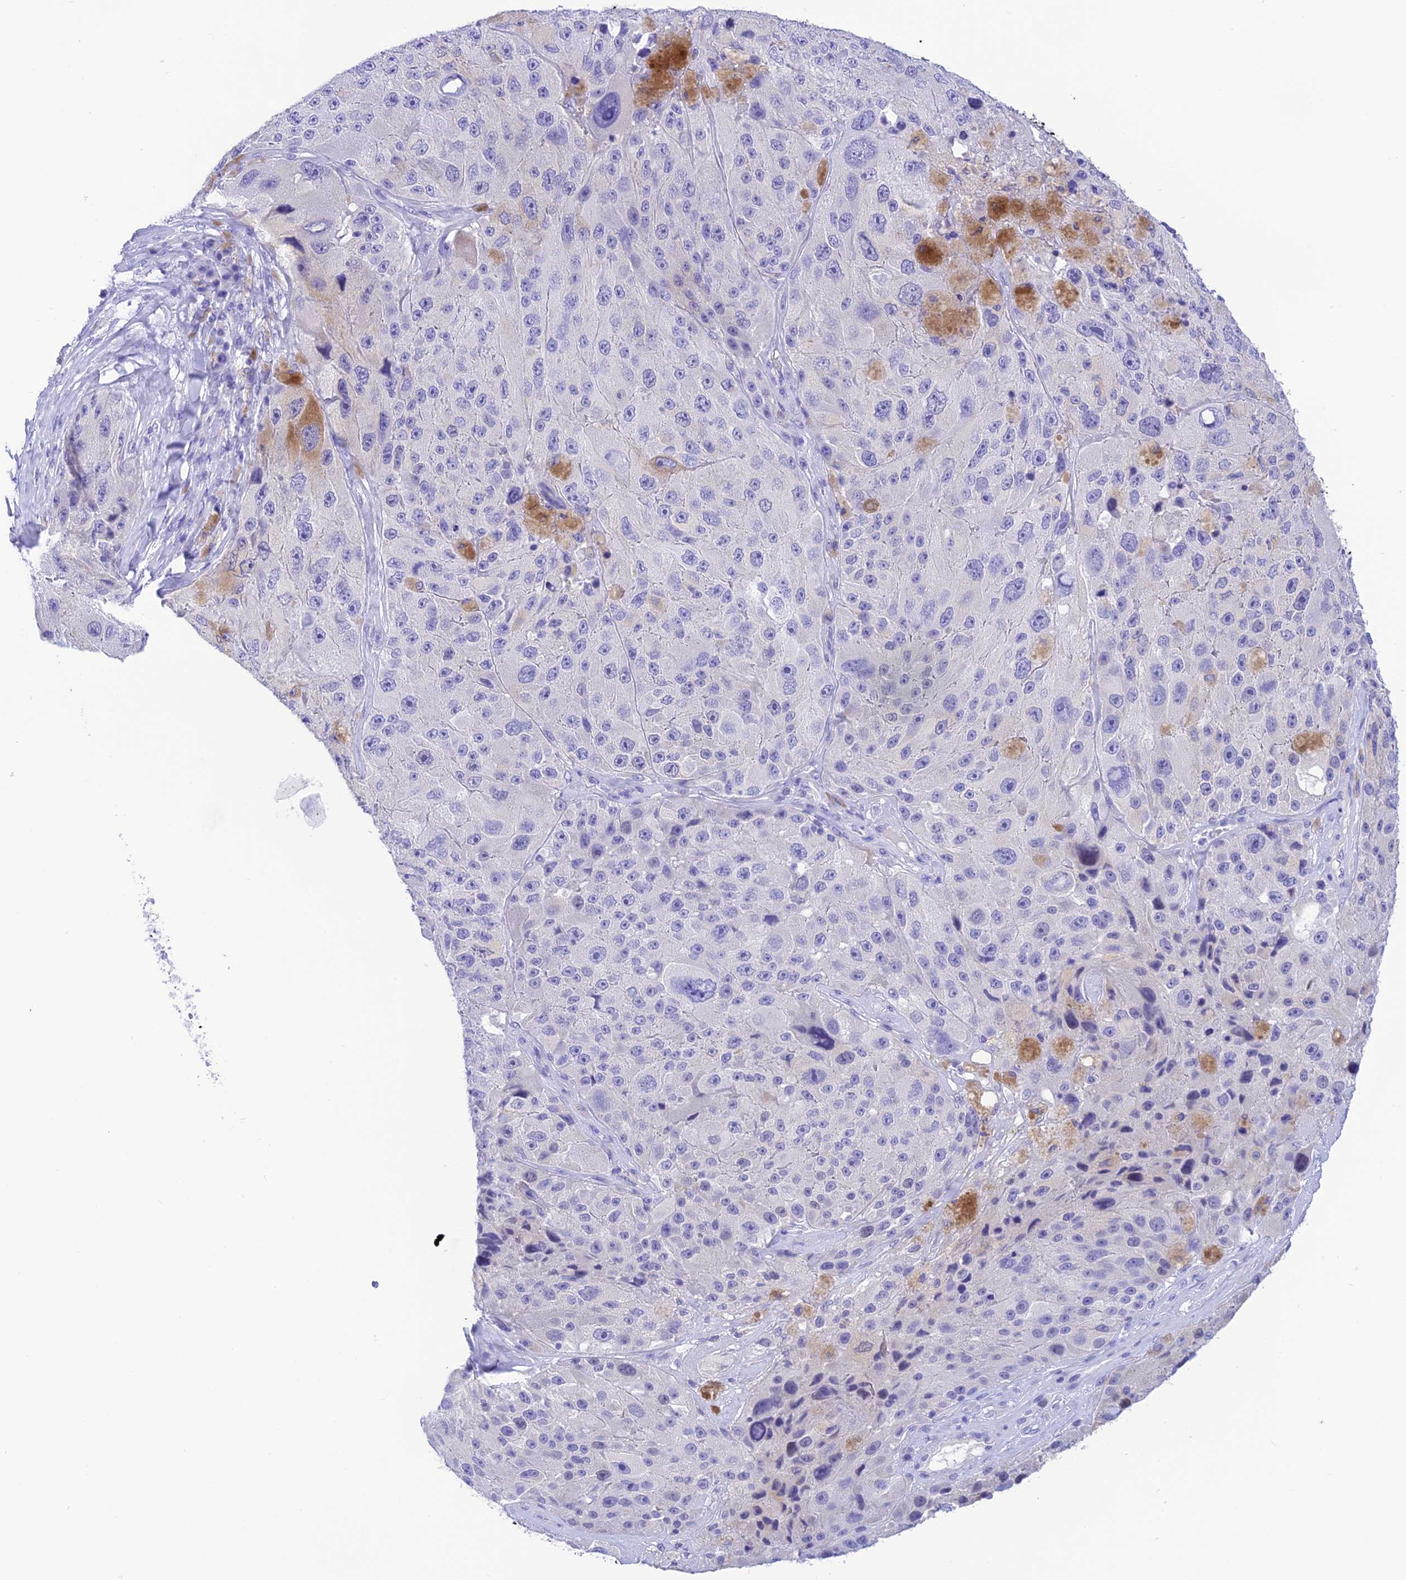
{"staining": {"intensity": "moderate", "quantity": "<25%", "location": "cytoplasmic/membranous"}, "tissue": "melanoma", "cell_type": "Tumor cells", "image_type": "cancer", "snomed": [{"axis": "morphology", "description": "Malignant melanoma, Metastatic site"}, {"axis": "topography", "description": "Lymph node"}], "caption": "This histopathology image demonstrates melanoma stained with immunohistochemistry to label a protein in brown. The cytoplasmic/membranous of tumor cells show moderate positivity for the protein. Nuclei are counter-stained blue.", "gene": "KDELR3", "patient": {"sex": "male", "age": 62}}